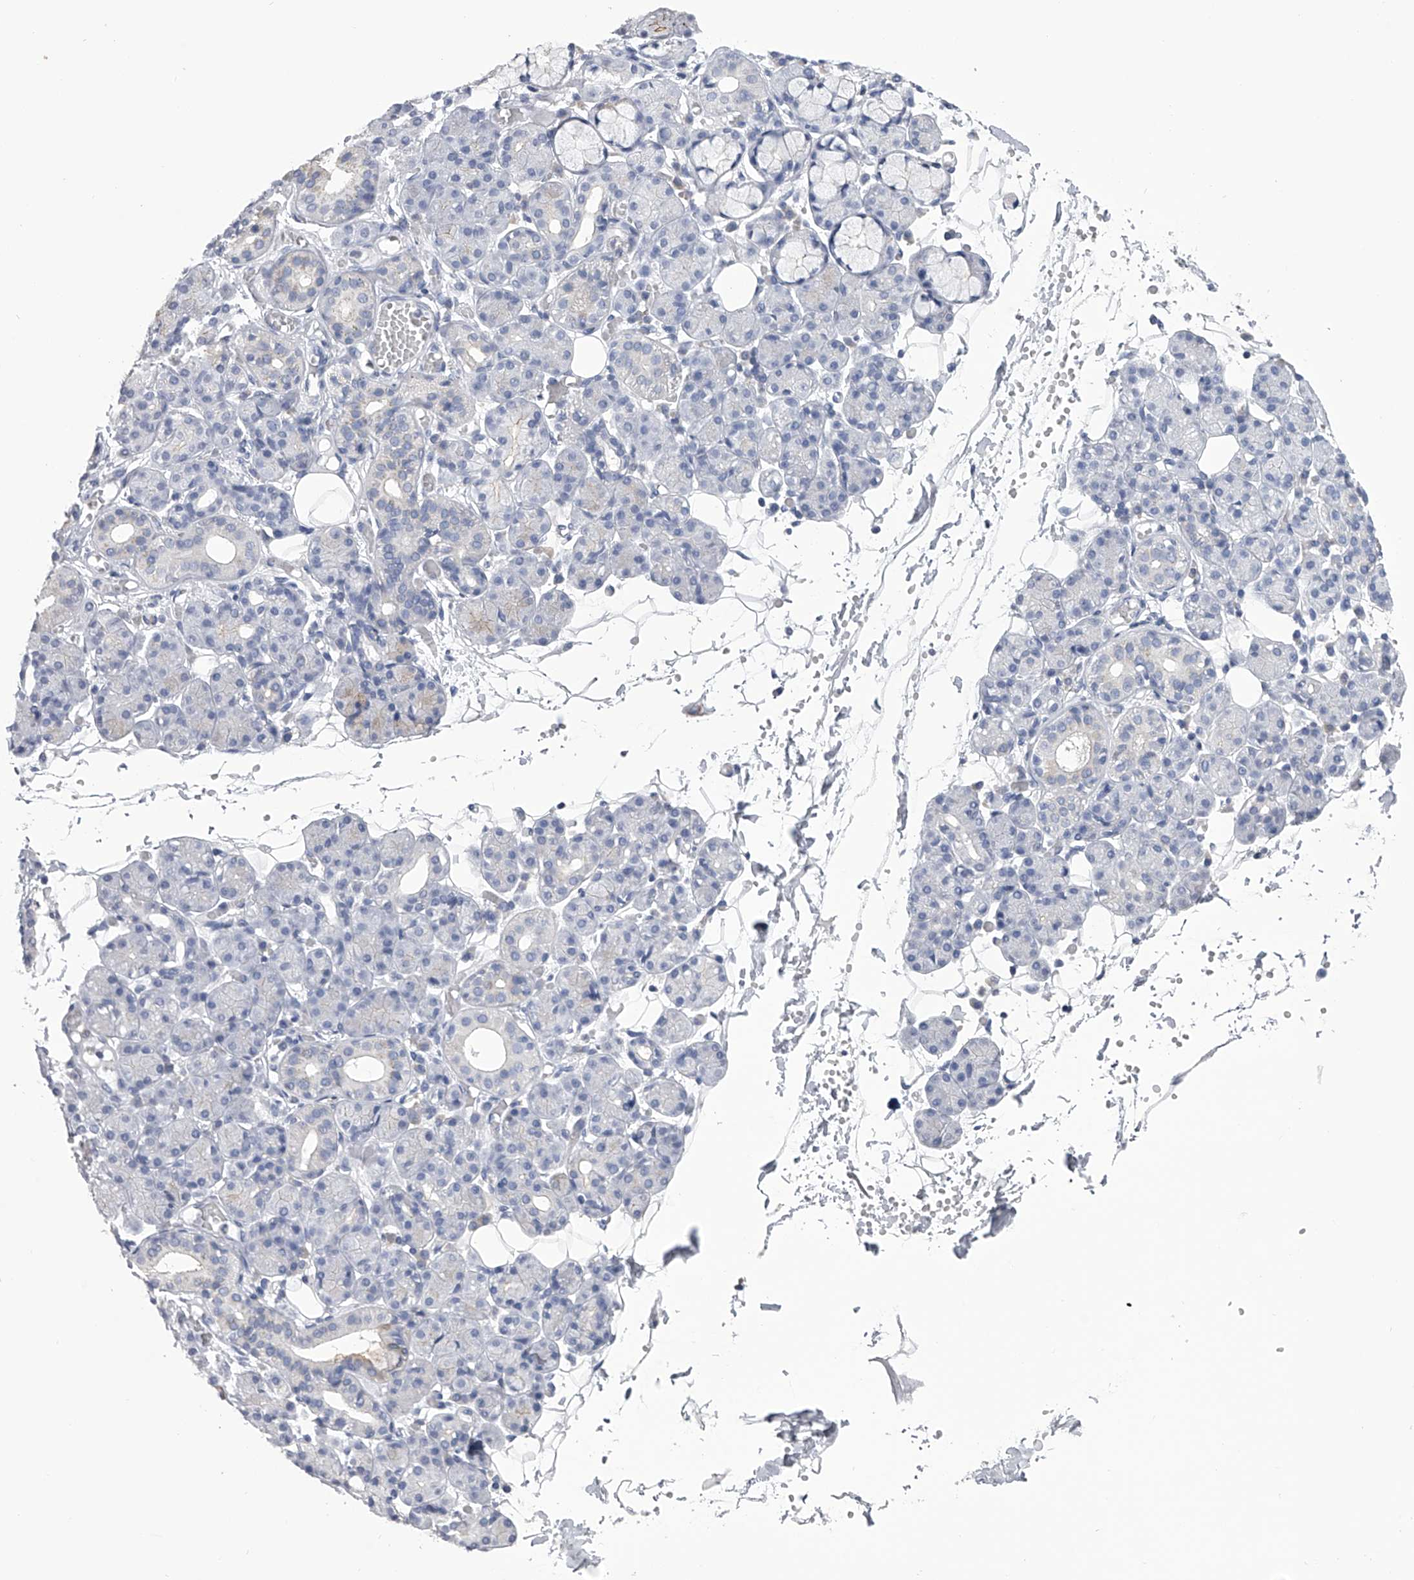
{"staining": {"intensity": "negative", "quantity": "none", "location": "none"}, "tissue": "salivary gland", "cell_type": "Glandular cells", "image_type": "normal", "snomed": [{"axis": "morphology", "description": "Normal tissue, NOS"}, {"axis": "topography", "description": "Salivary gland"}], "caption": "IHC histopathology image of normal human salivary gland stained for a protein (brown), which reveals no positivity in glandular cells. (Brightfield microscopy of DAB immunohistochemistry at high magnification).", "gene": "TASP1", "patient": {"sex": "male", "age": 63}}